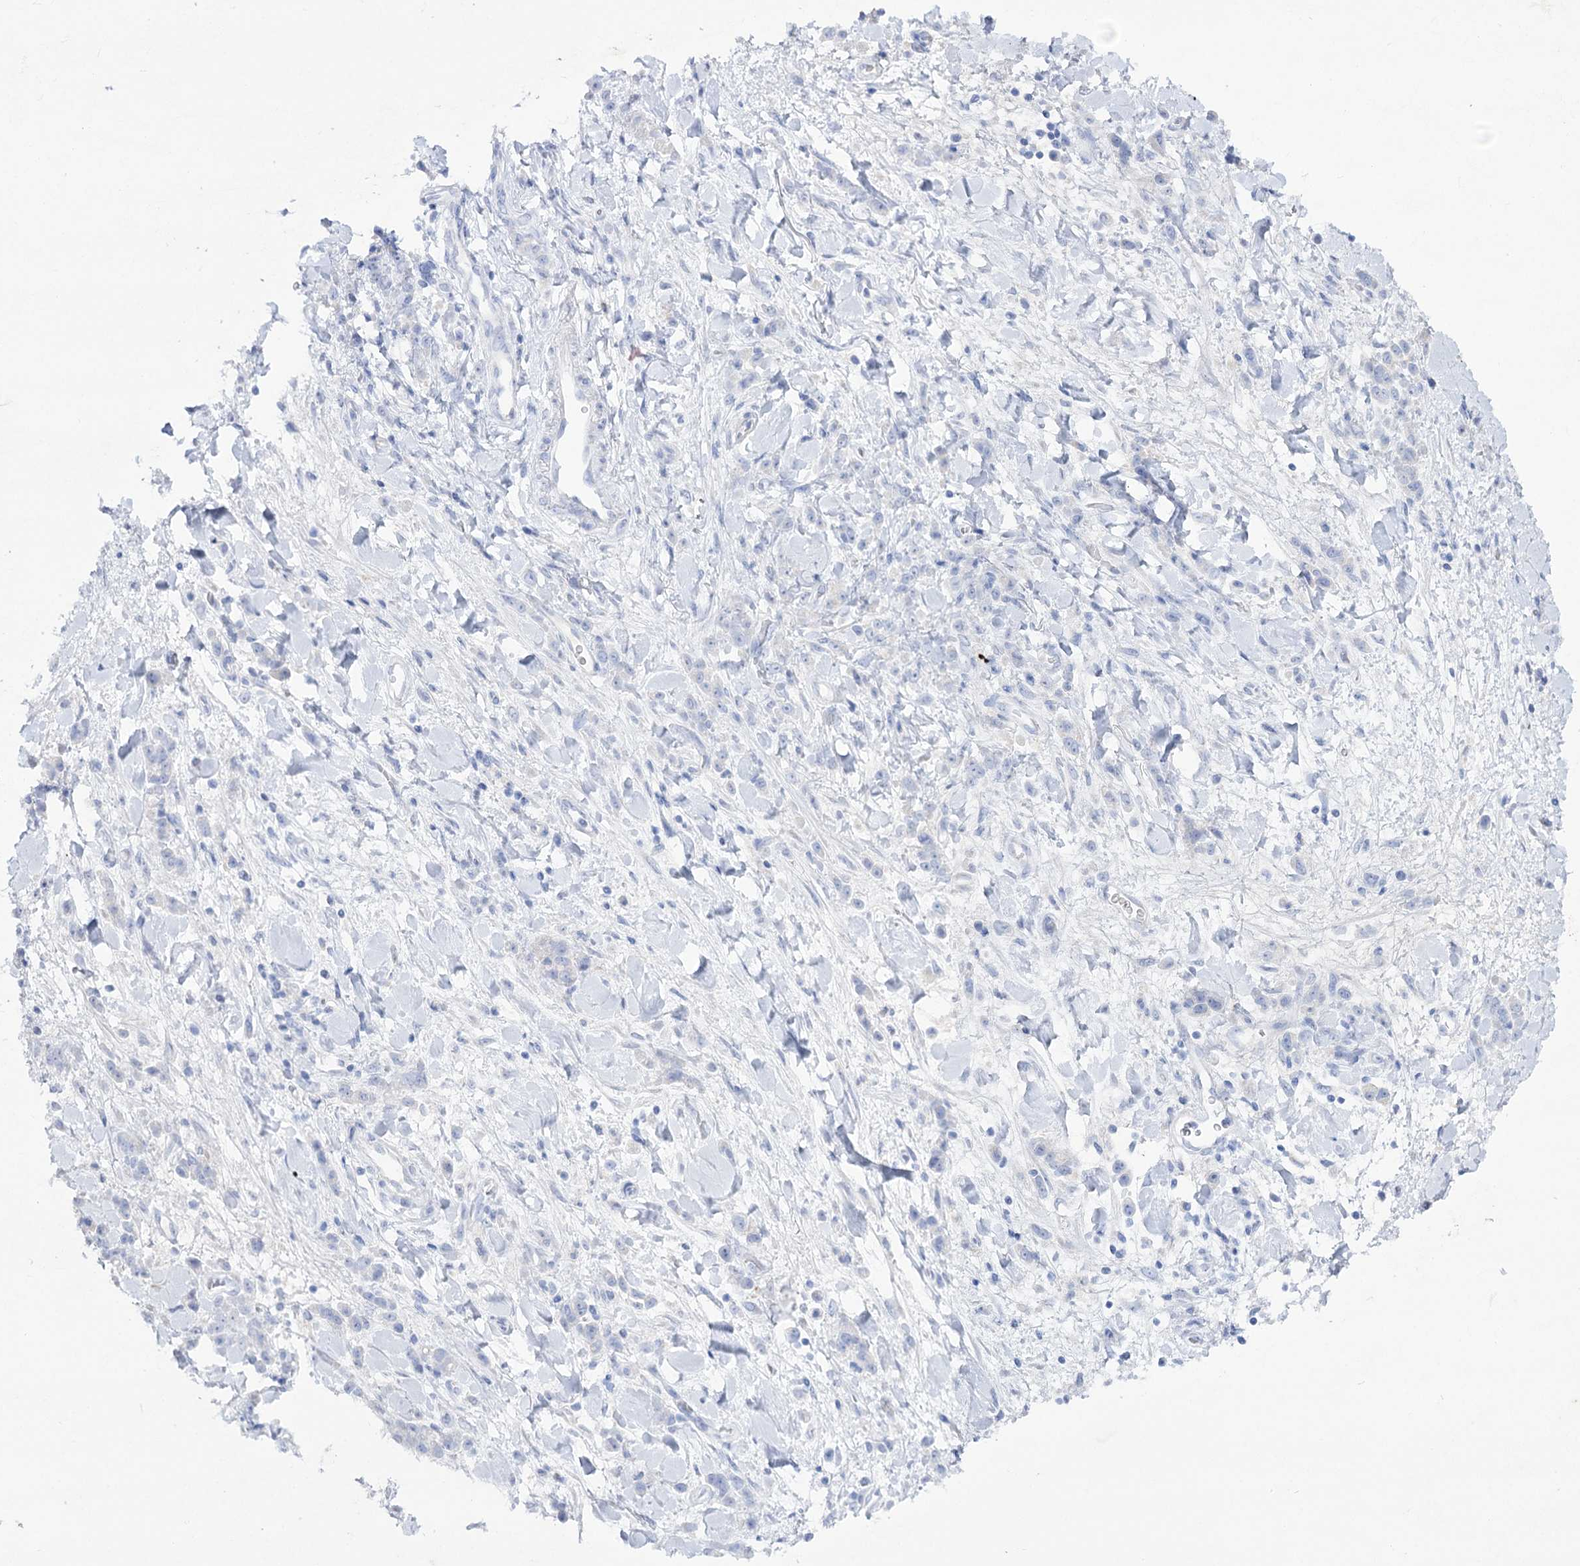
{"staining": {"intensity": "negative", "quantity": "none", "location": "none"}, "tissue": "stomach cancer", "cell_type": "Tumor cells", "image_type": "cancer", "snomed": [{"axis": "morphology", "description": "Normal tissue, NOS"}, {"axis": "morphology", "description": "Adenocarcinoma, NOS"}, {"axis": "topography", "description": "Stomach"}], "caption": "The histopathology image exhibits no staining of tumor cells in adenocarcinoma (stomach).", "gene": "NAGLU", "patient": {"sex": "male", "age": 82}}